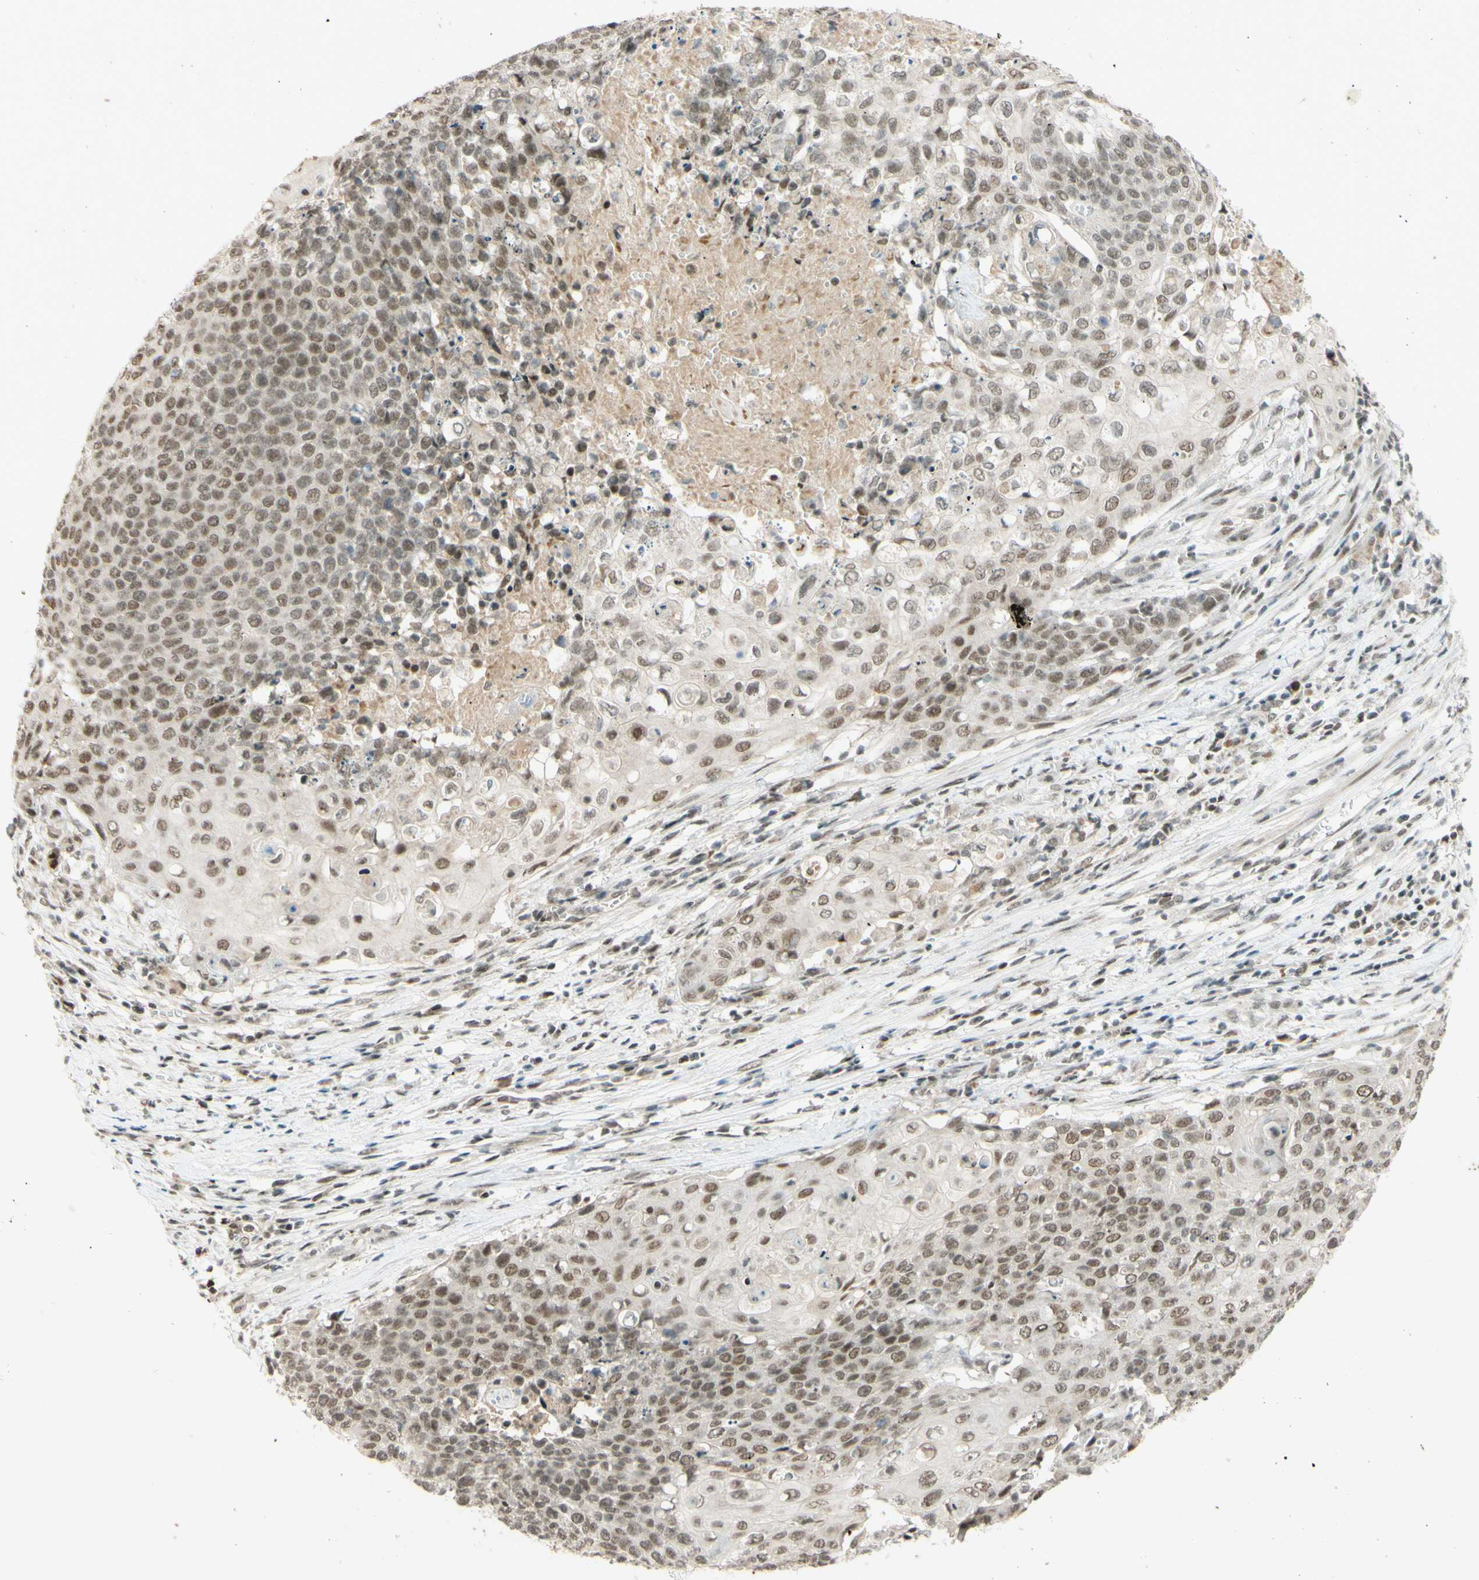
{"staining": {"intensity": "moderate", "quantity": ">75%", "location": "nuclear"}, "tissue": "cervical cancer", "cell_type": "Tumor cells", "image_type": "cancer", "snomed": [{"axis": "morphology", "description": "Squamous cell carcinoma, NOS"}, {"axis": "topography", "description": "Cervix"}], "caption": "A medium amount of moderate nuclear expression is seen in approximately >75% of tumor cells in cervical squamous cell carcinoma tissue.", "gene": "SMARCB1", "patient": {"sex": "female", "age": 39}}